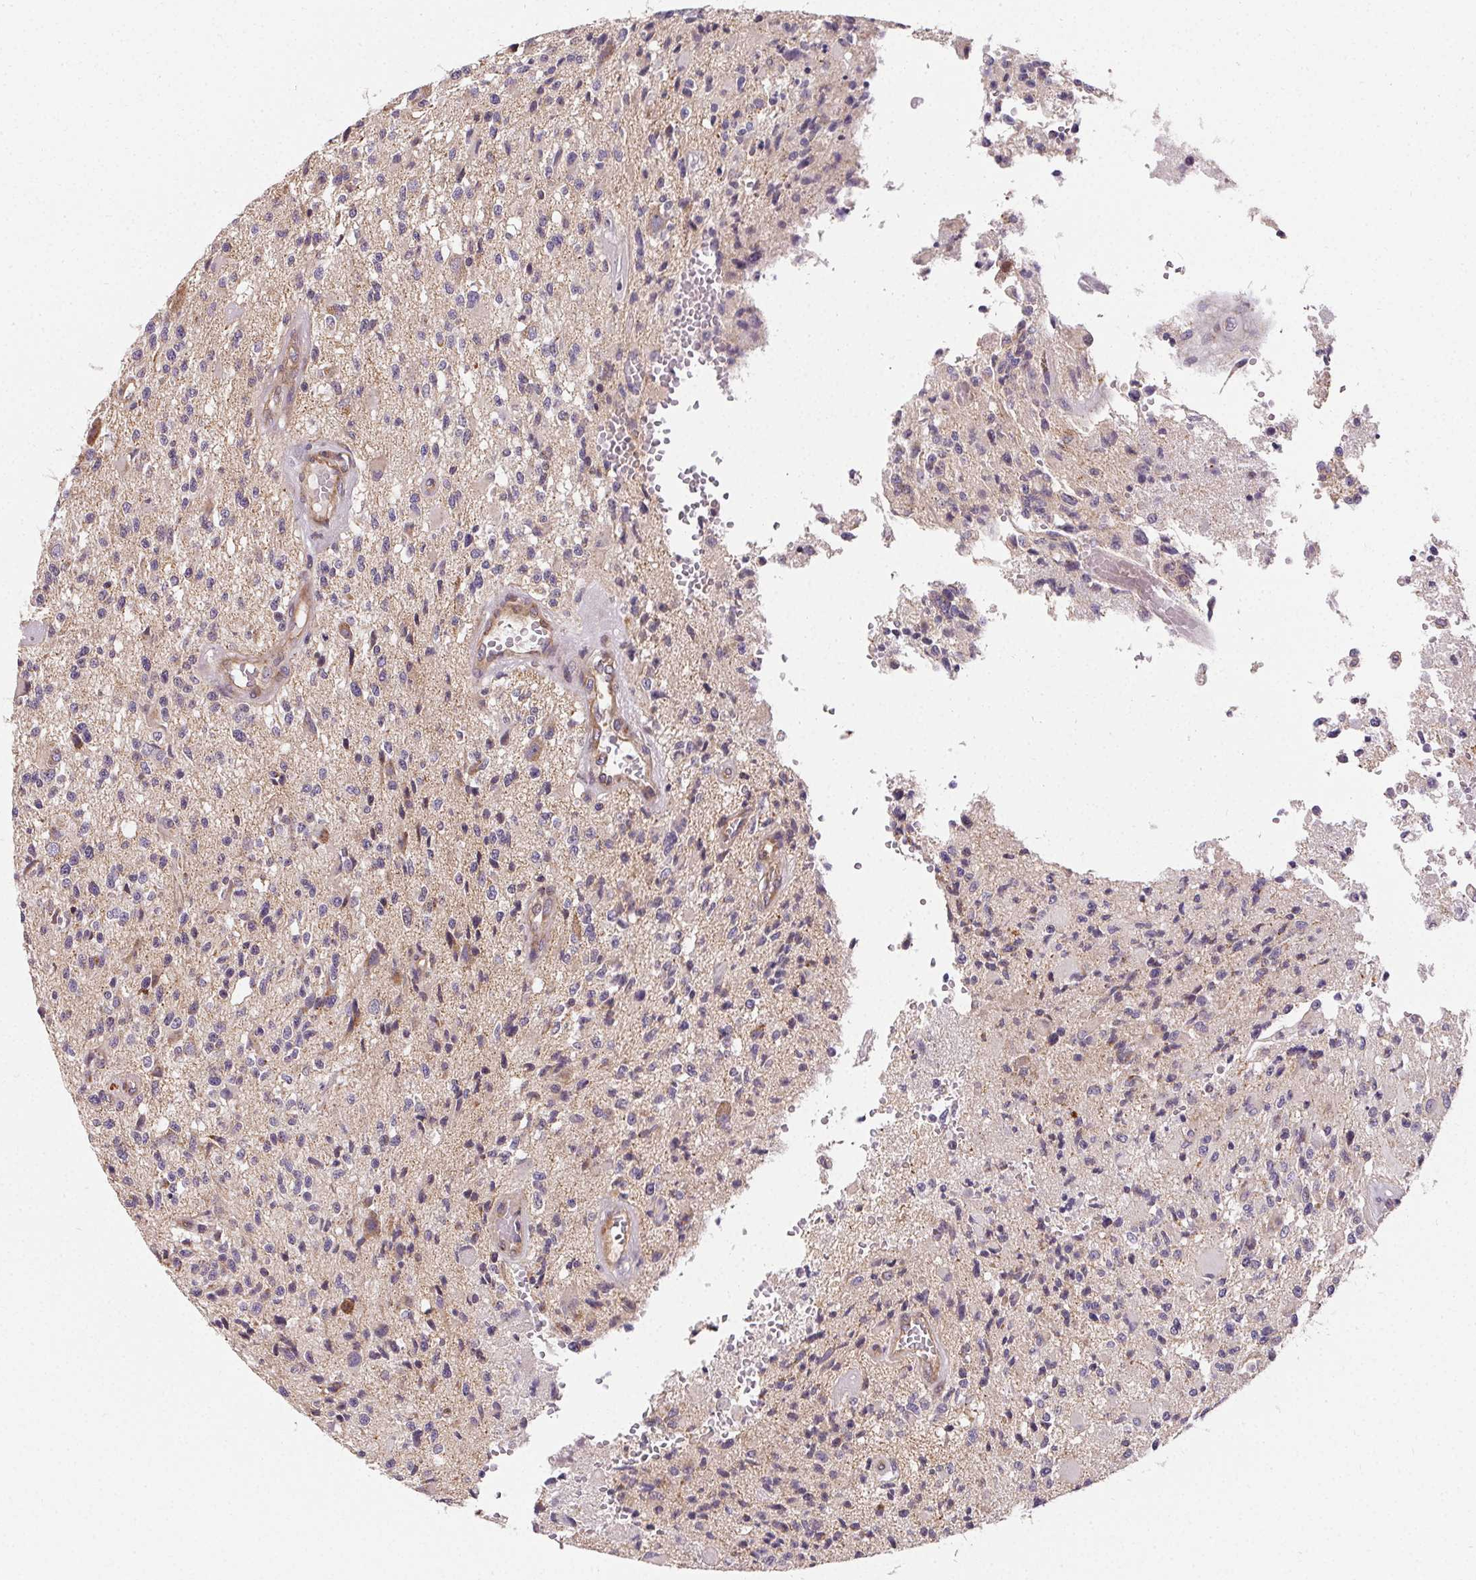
{"staining": {"intensity": "negative", "quantity": "none", "location": "none"}, "tissue": "glioma", "cell_type": "Tumor cells", "image_type": "cancer", "snomed": [{"axis": "morphology", "description": "Glioma, malignant, High grade"}, {"axis": "topography", "description": "Brain"}], "caption": "IHC image of human high-grade glioma (malignant) stained for a protein (brown), which exhibits no positivity in tumor cells. Brightfield microscopy of IHC stained with DAB (brown) and hematoxylin (blue), captured at high magnification.", "gene": "APLP1", "patient": {"sex": "female", "age": 63}}